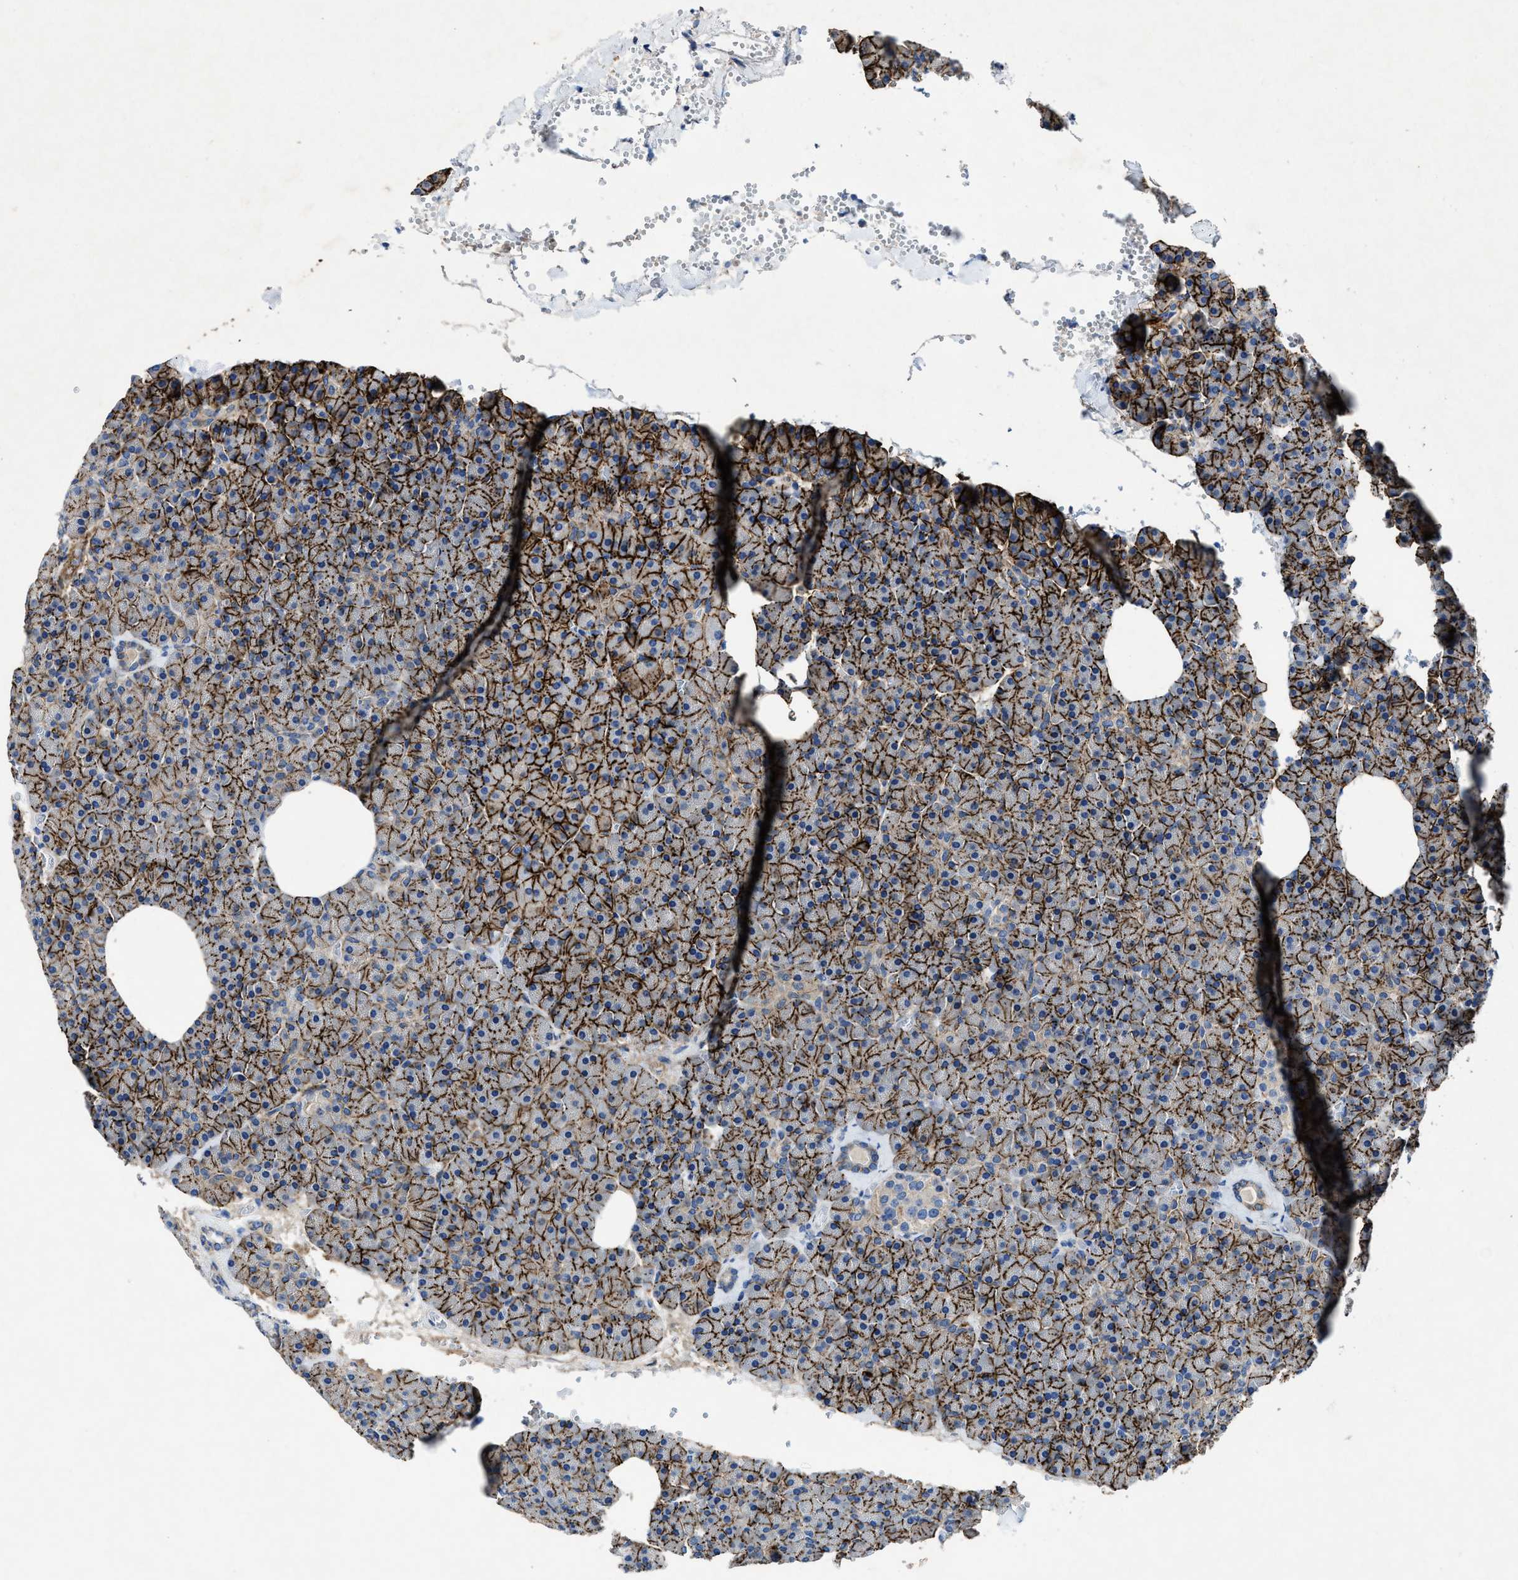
{"staining": {"intensity": "moderate", "quantity": "25%-75%", "location": "cytoplasmic/membranous"}, "tissue": "pancreas", "cell_type": "Exocrine glandular cells", "image_type": "normal", "snomed": [{"axis": "morphology", "description": "Normal tissue, NOS"}, {"axis": "topography", "description": "Pancreas"}], "caption": "Moderate cytoplasmic/membranous protein expression is seen in approximately 25%-75% of exocrine glandular cells in pancreas. Immunohistochemistry stains the protein of interest in brown and the nuclei are stained blue.", "gene": "PTGFRN", "patient": {"sex": "female", "age": 35}}